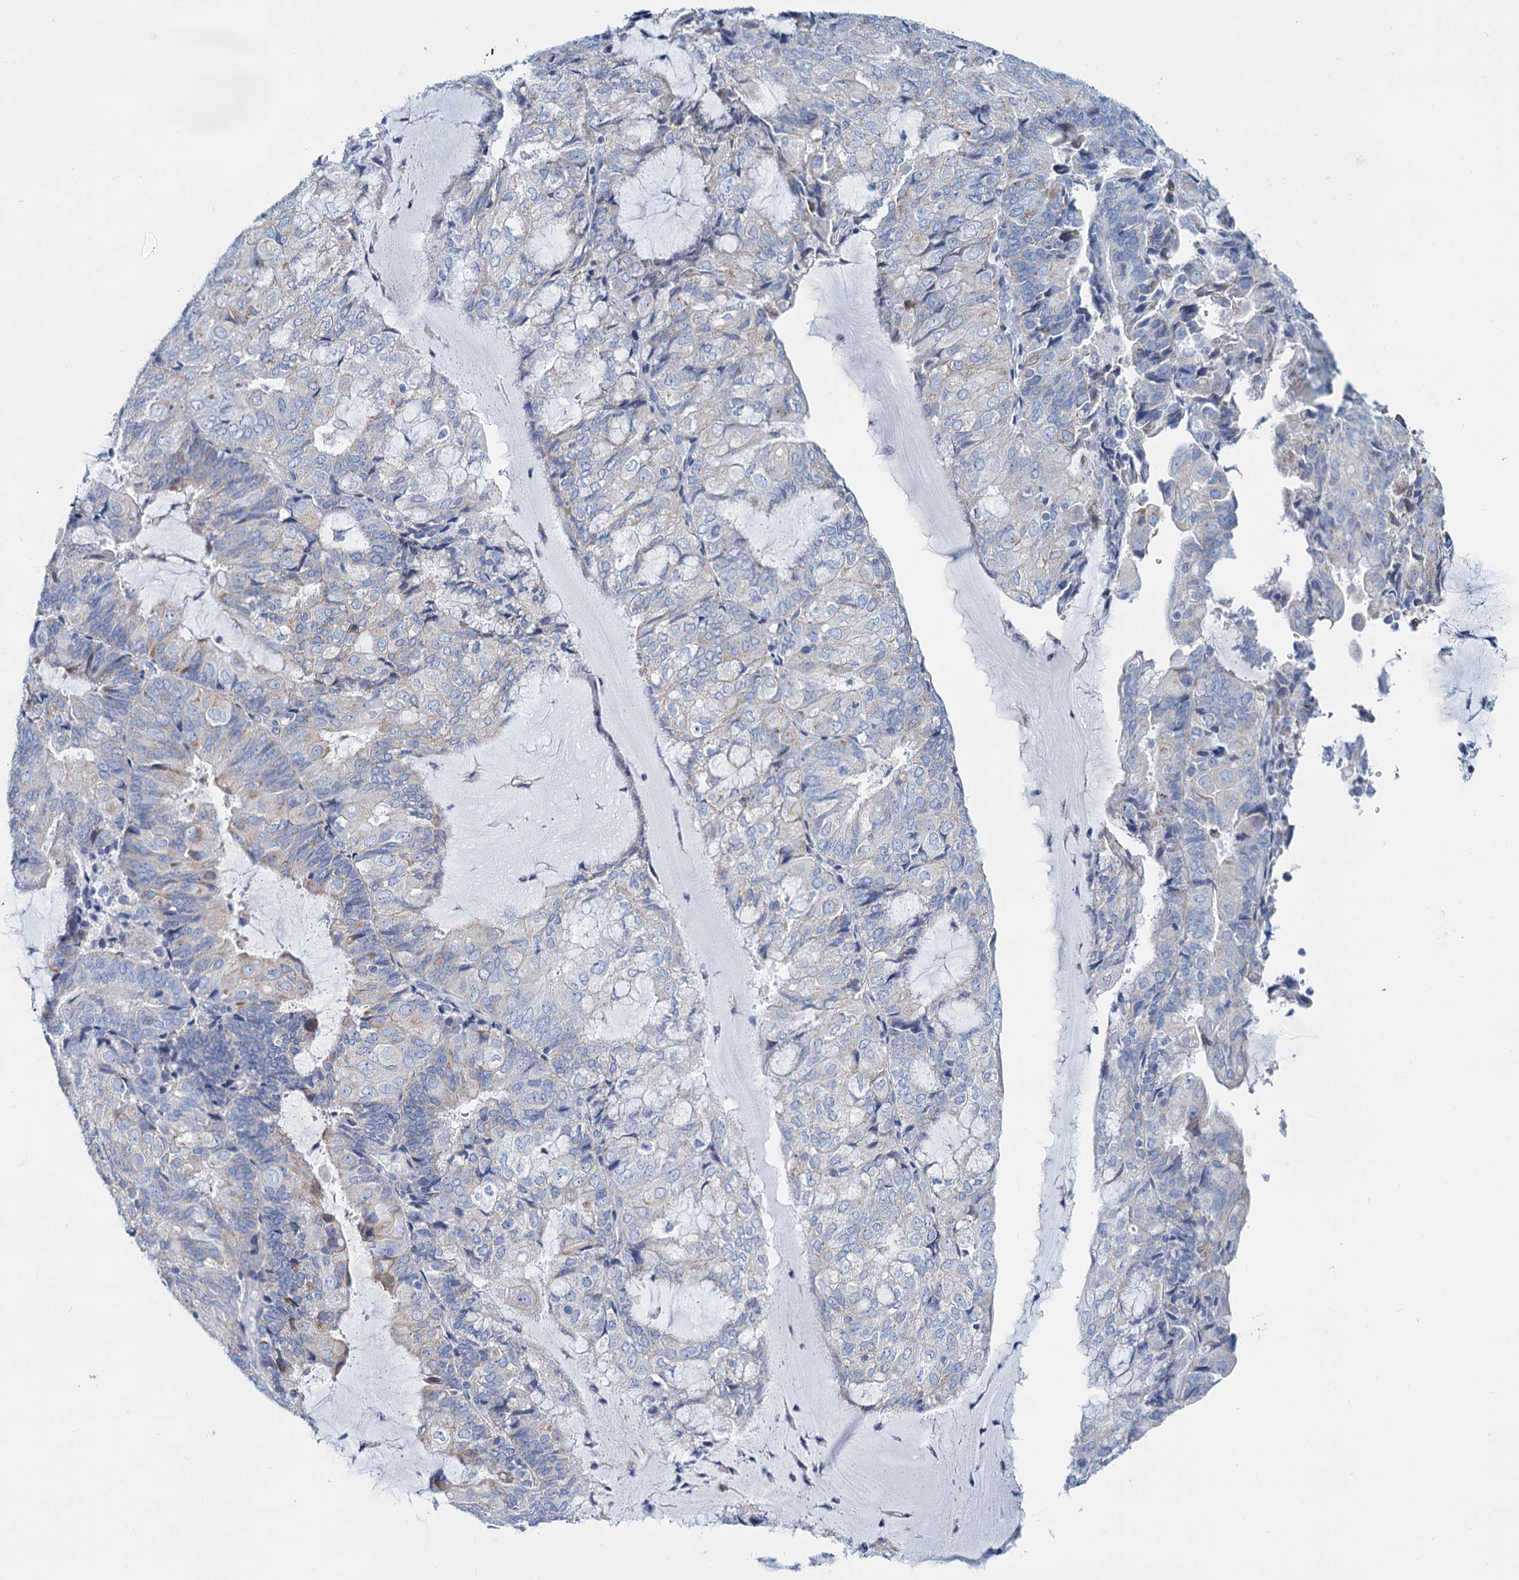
{"staining": {"intensity": "negative", "quantity": "none", "location": "none"}, "tissue": "endometrial cancer", "cell_type": "Tumor cells", "image_type": "cancer", "snomed": [{"axis": "morphology", "description": "Adenocarcinoma, NOS"}, {"axis": "topography", "description": "Endometrium"}], "caption": "An immunohistochemistry image of endometrial cancer (adenocarcinoma) is shown. There is no staining in tumor cells of endometrial cancer (adenocarcinoma).", "gene": "SLC1A3", "patient": {"sex": "female", "age": 81}}